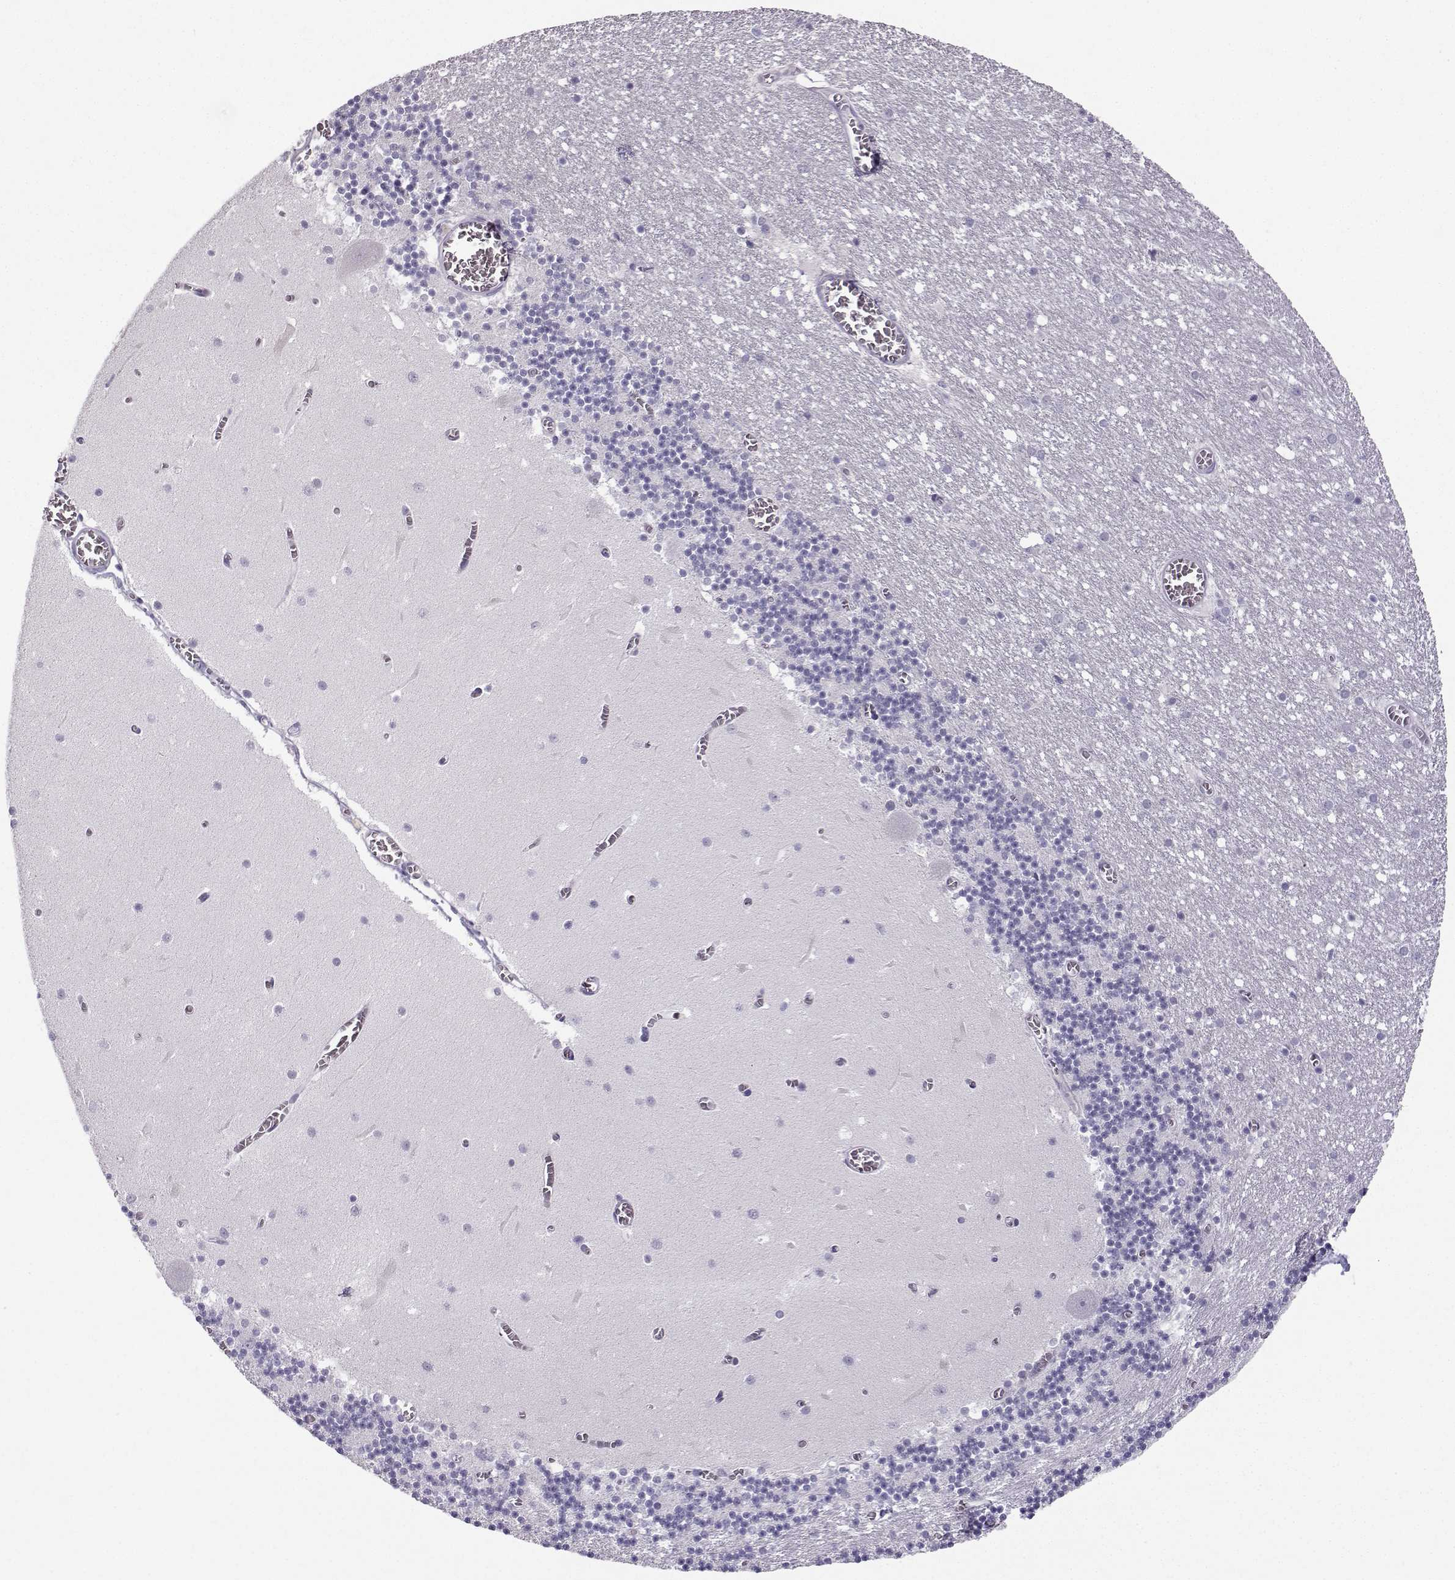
{"staining": {"intensity": "negative", "quantity": "none", "location": "none"}, "tissue": "cerebellum", "cell_type": "Cells in granular layer", "image_type": "normal", "snomed": [{"axis": "morphology", "description": "Normal tissue, NOS"}, {"axis": "topography", "description": "Cerebellum"}], "caption": "The photomicrograph reveals no significant staining in cells in granular layer of cerebellum.", "gene": "ZBTB8B", "patient": {"sex": "female", "age": 28}}